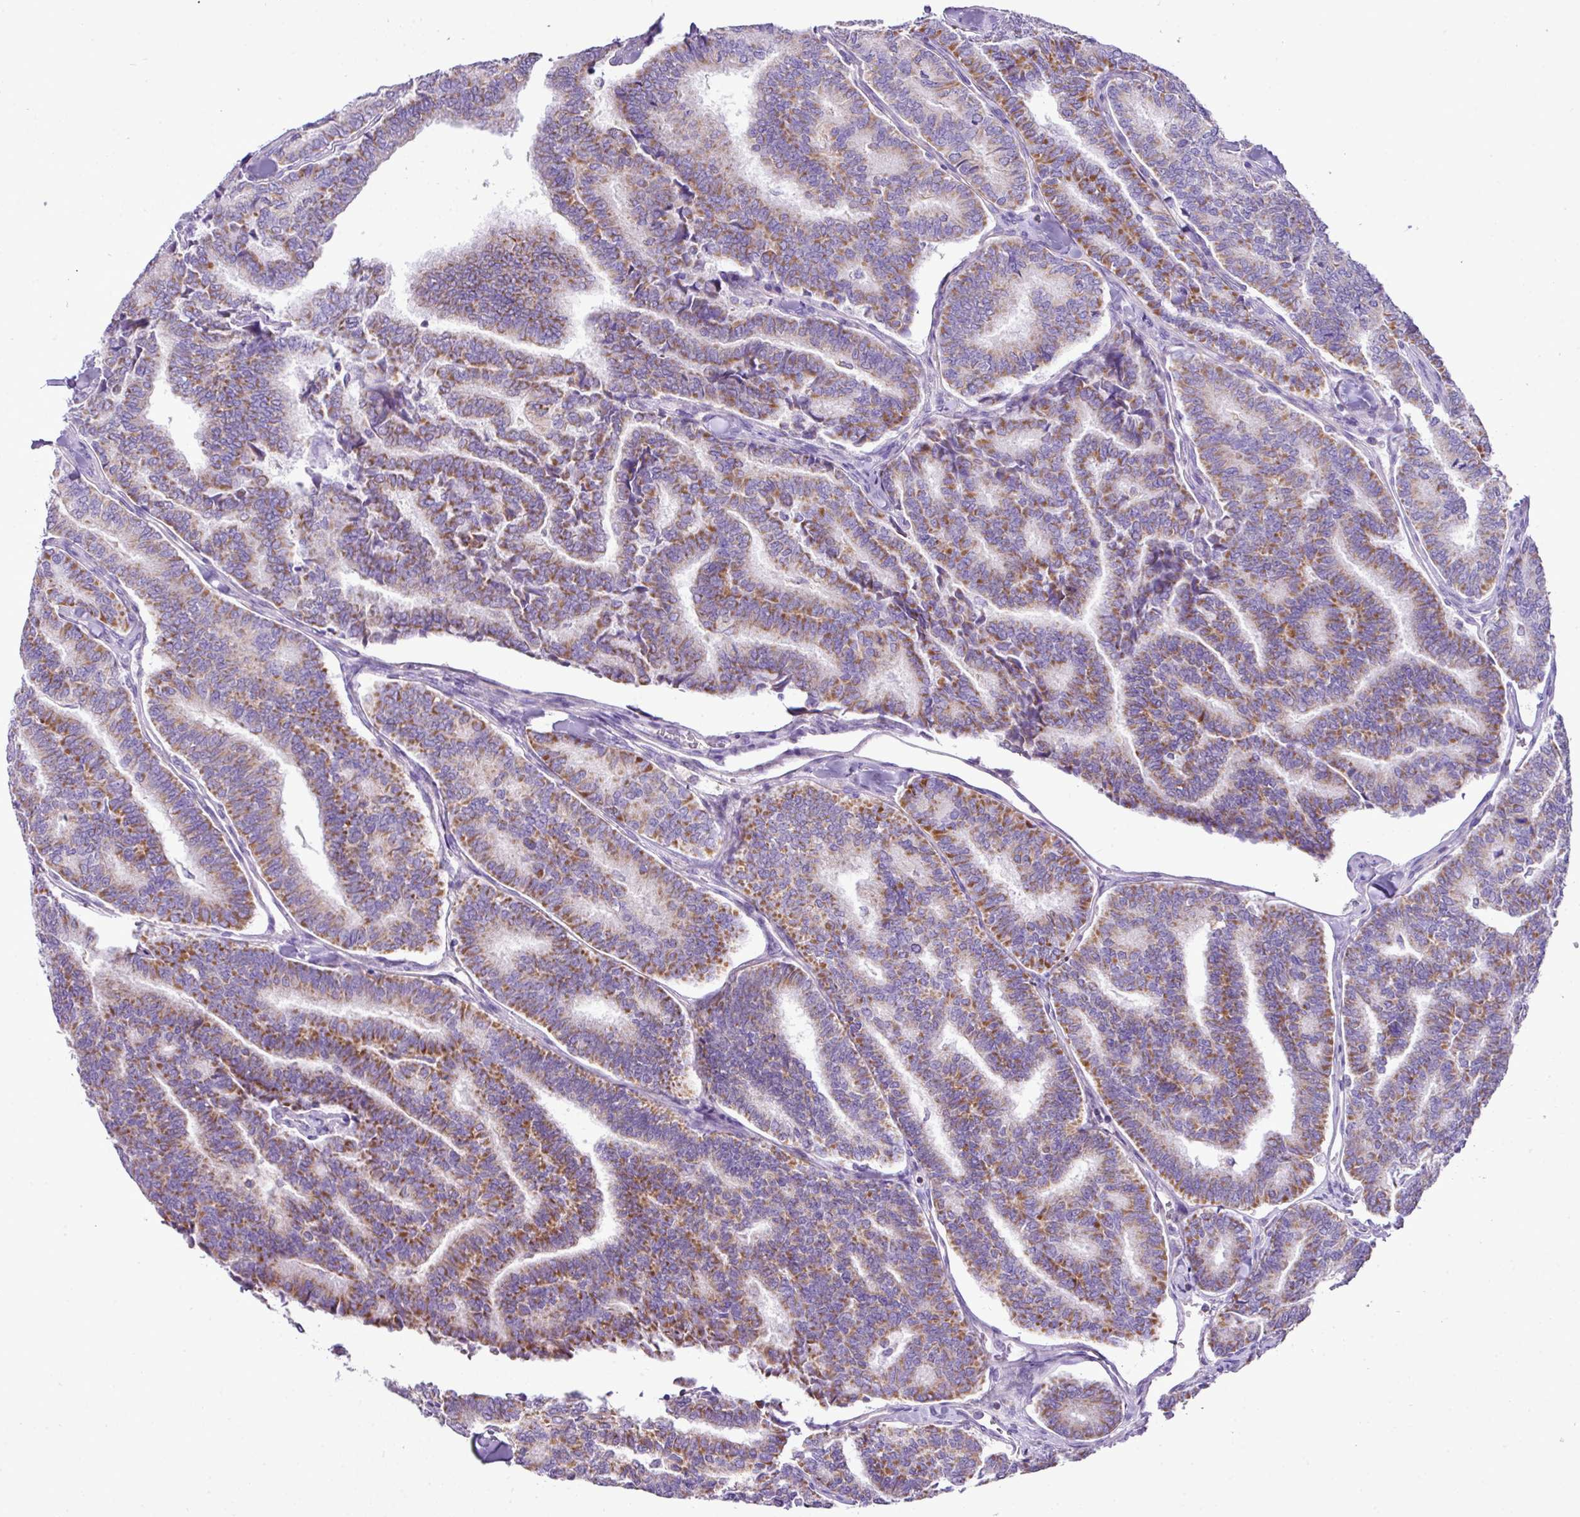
{"staining": {"intensity": "strong", "quantity": ">75%", "location": "cytoplasmic/membranous"}, "tissue": "thyroid cancer", "cell_type": "Tumor cells", "image_type": "cancer", "snomed": [{"axis": "morphology", "description": "Papillary adenocarcinoma, NOS"}, {"axis": "topography", "description": "Thyroid gland"}], "caption": "This is an image of immunohistochemistry (IHC) staining of thyroid cancer (papillary adenocarcinoma), which shows strong staining in the cytoplasmic/membranous of tumor cells.", "gene": "PGAP4", "patient": {"sex": "female", "age": 35}}